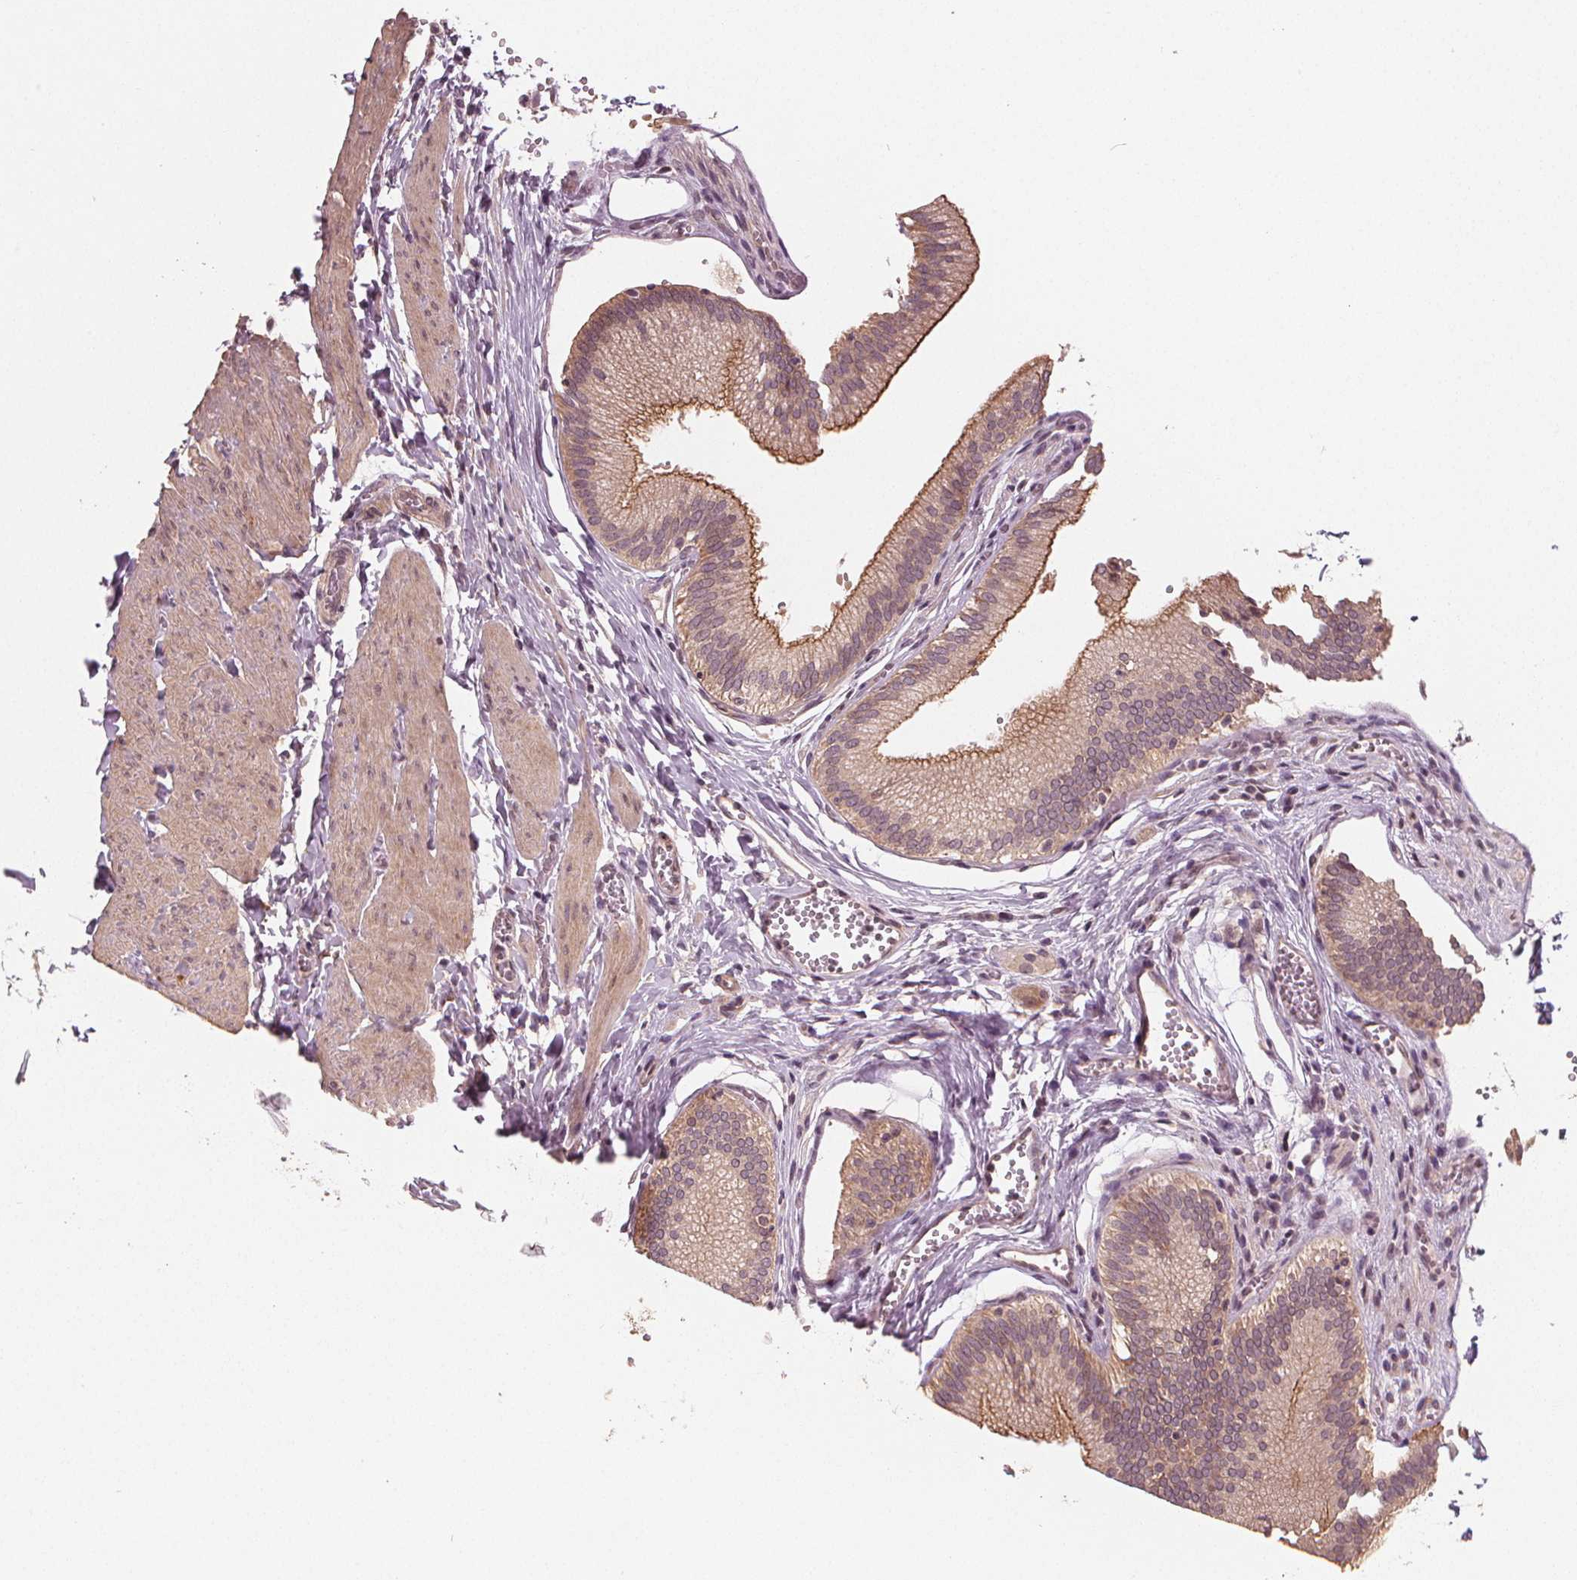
{"staining": {"intensity": "strong", "quantity": "<25%", "location": "cytoplasmic/membranous"}, "tissue": "gallbladder", "cell_type": "Glandular cells", "image_type": "normal", "snomed": [{"axis": "morphology", "description": "Normal tissue, NOS"}, {"axis": "topography", "description": "Gallbladder"}, {"axis": "topography", "description": "Peripheral nerve tissue"}], "caption": "Brown immunohistochemical staining in unremarkable gallbladder shows strong cytoplasmic/membranous expression in approximately <25% of glandular cells. The protein of interest is stained brown, and the nuclei are stained in blue (DAB (3,3'-diaminobenzidine) IHC with brightfield microscopy, high magnification).", "gene": "CLBA1", "patient": {"sex": "male", "age": 17}}